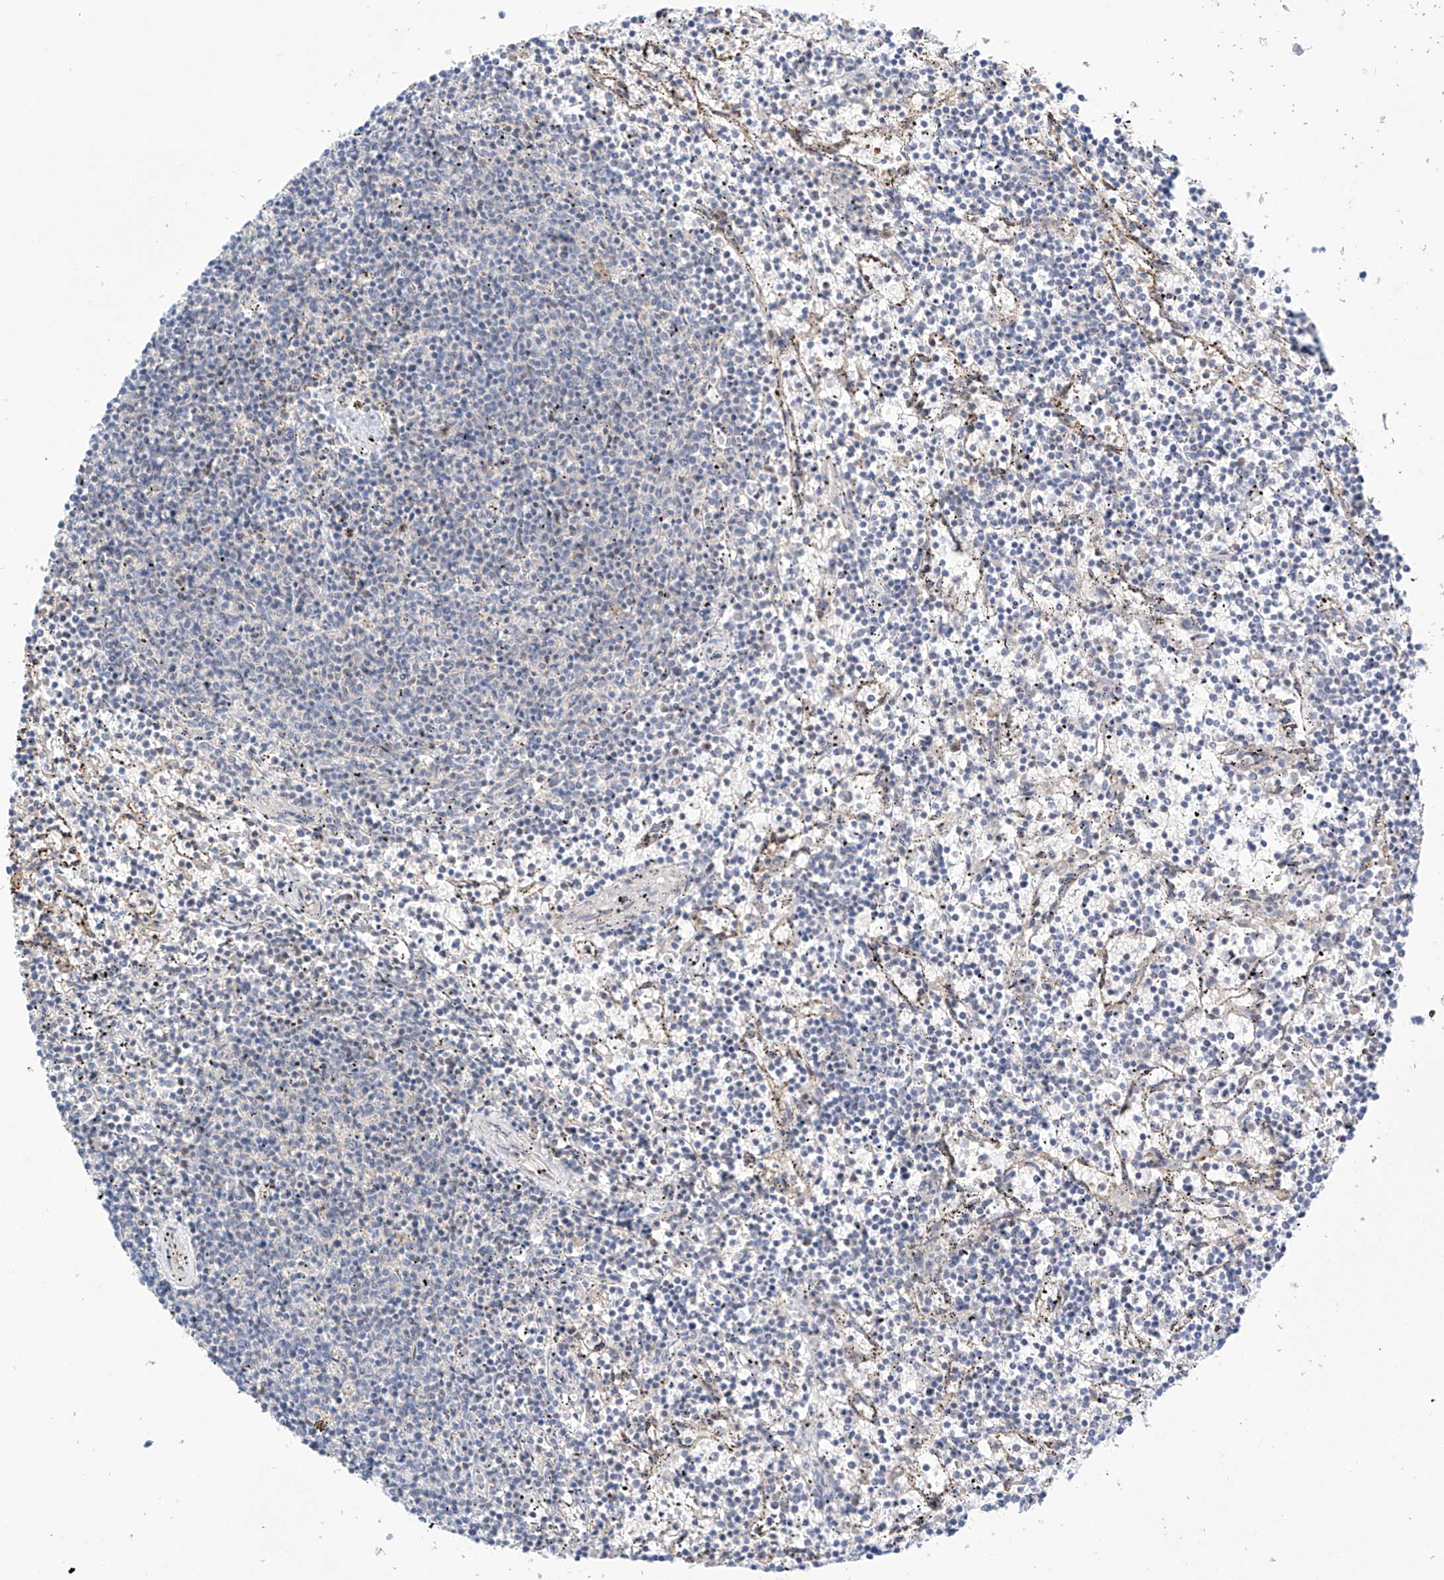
{"staining": {"intensity": "negative", "quantity": "none", "location": "none"}, "tissue": "lymphoma", "cell_type": "Tumor cells", "image_type": "cancer", "snomed": [{"axis": "morphology", "description": "Malignant lymphoma, non-Hodgkin's type, Low grade"}, {"axis": "topography", "description": "Spleen"}], "caption": "Tumor cells show no significant protein expression in low-grade malignant lymphoma, non-Hodgkin's type.", "gene": "PGGT1B", "patient": {"sex": "female", "age": 50}}